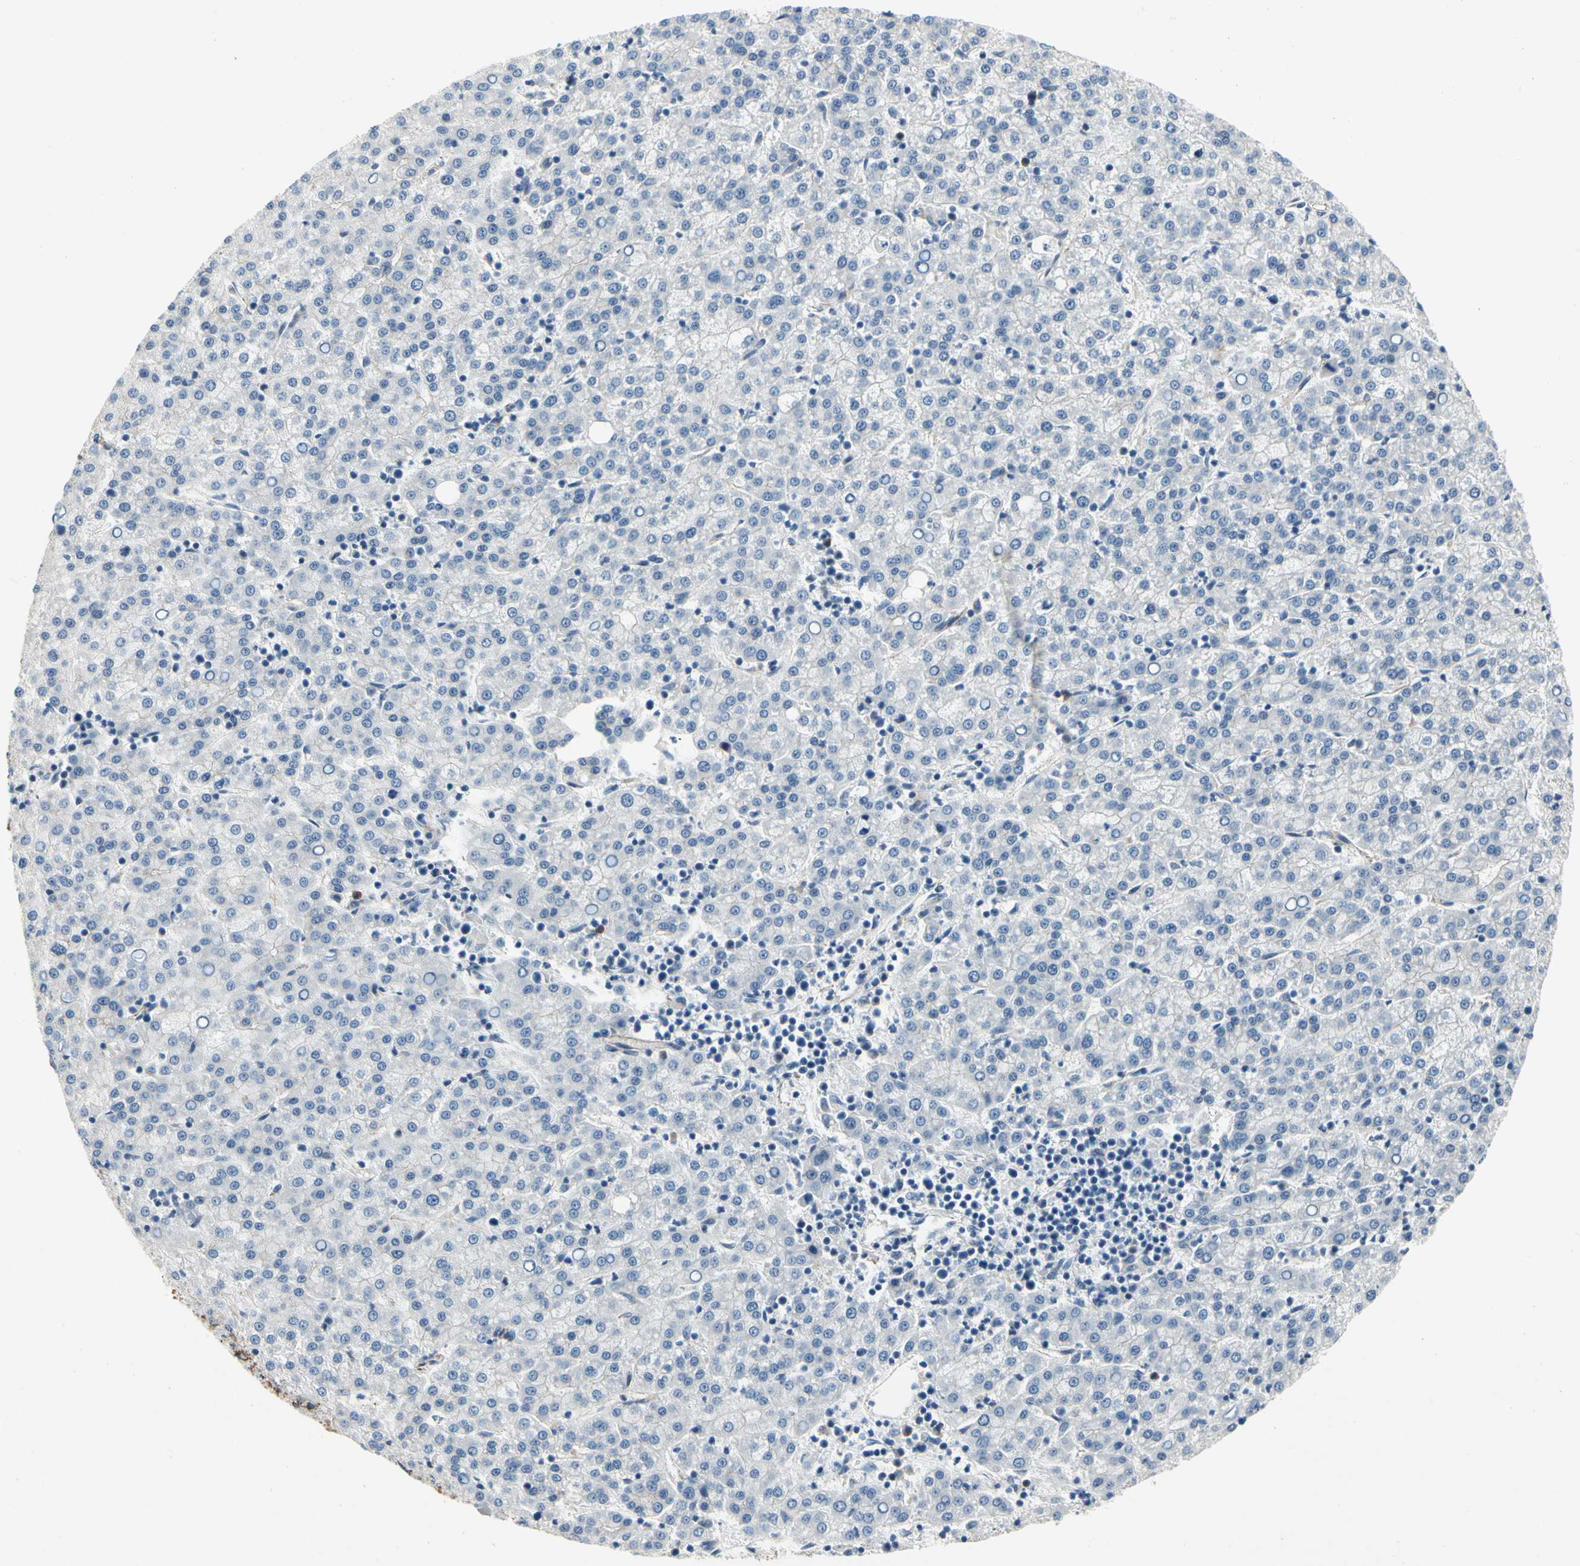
{"staining": {"intensity": "negative", "quantity": "none", "location": "none"}, "tissue": "liver cancer", "cell_type": "Tumor cells", "image_type": "cancer", "snomed": [{"axis": "morphology", "description": "Carcinoma, Hepatocellular, NOS"}, {"axis": "topography", "description": "Liver"}], "caption": "This is an immunohistochemistry (IHC) image of human hepatocellular carcinoma (liver). There is no expression in tumor cells.", "gene": "LGR6", "patient": {"sex": "female", "age": 58}}